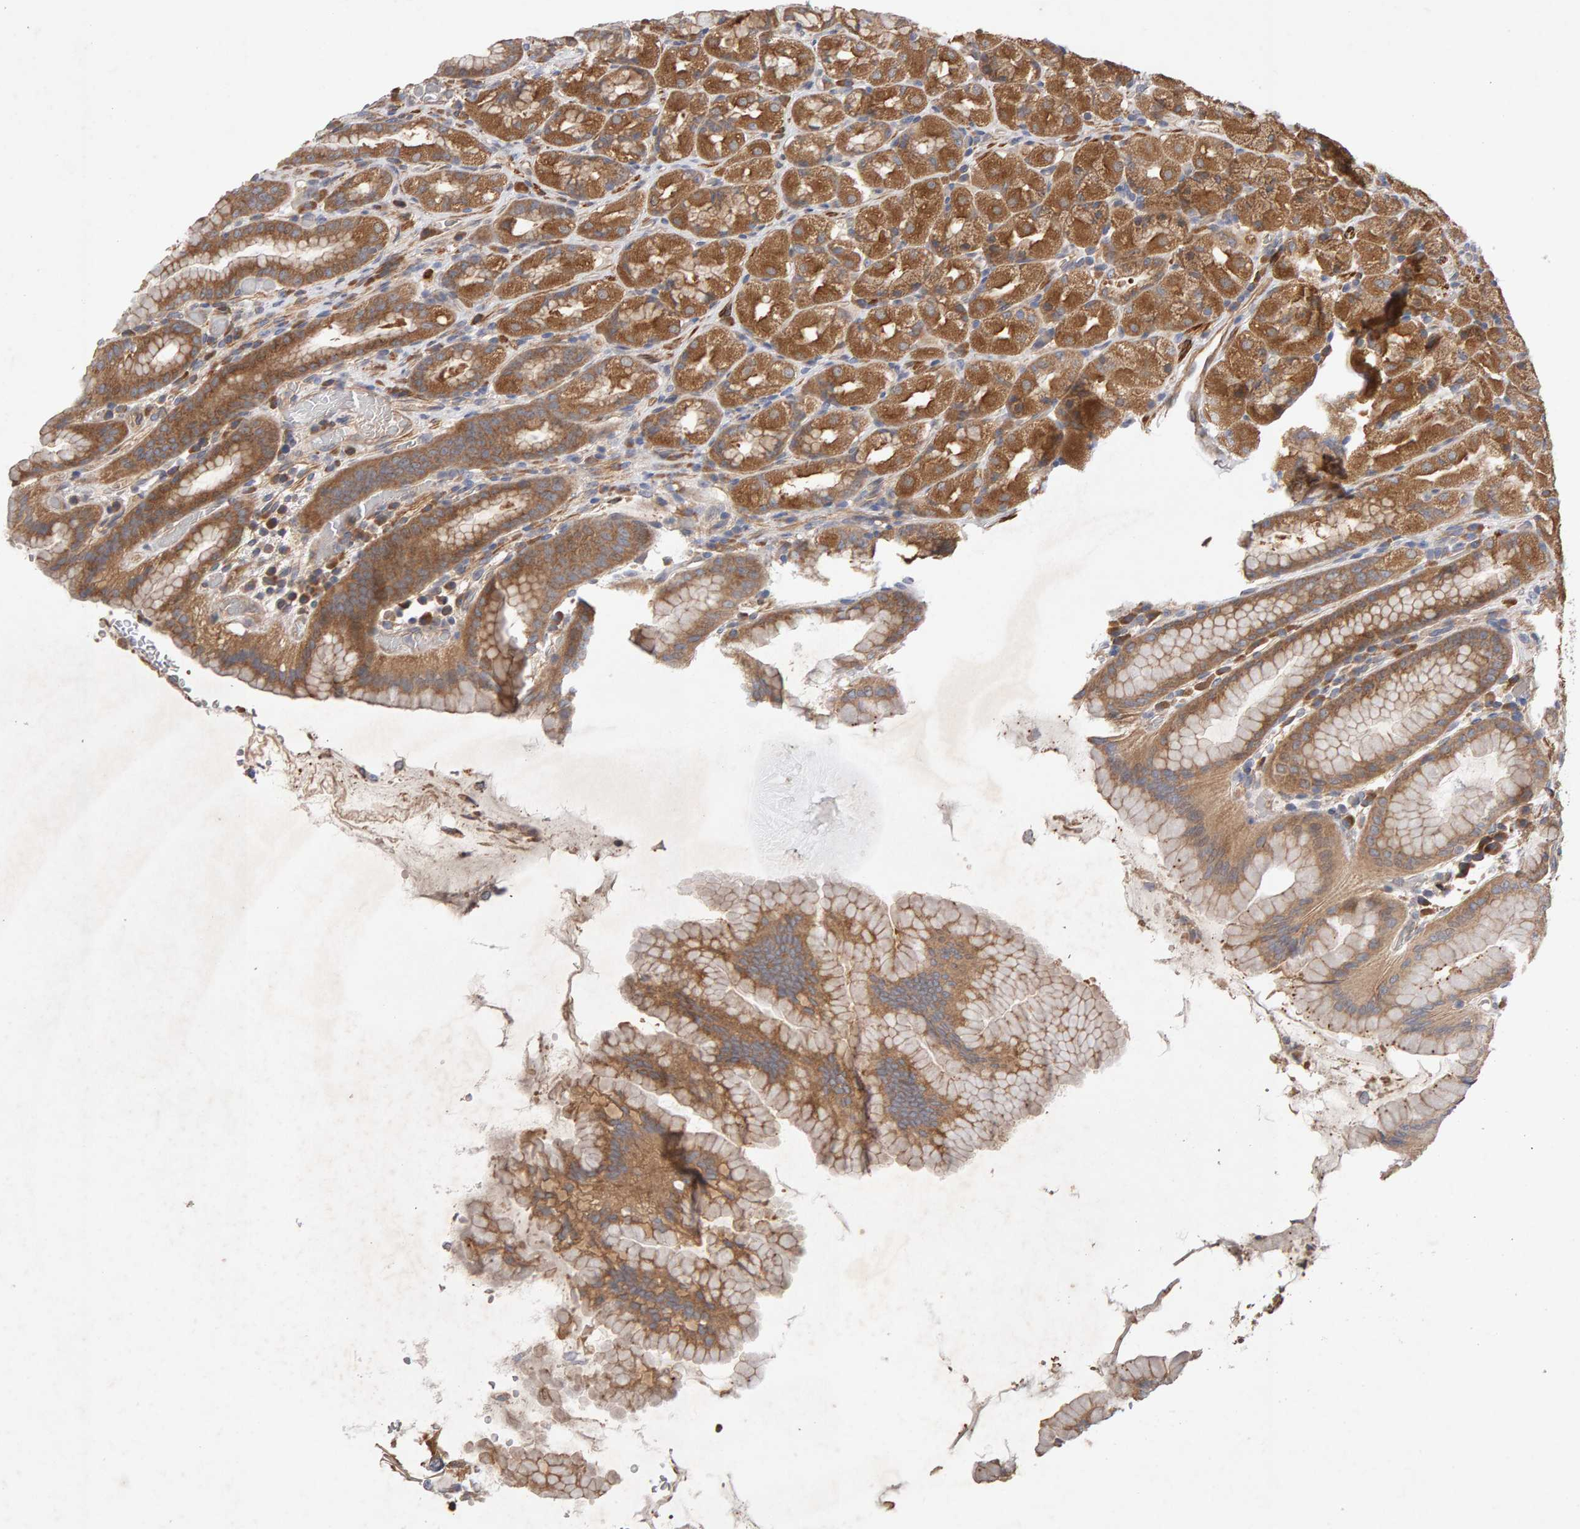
{"staining": {"intensity": "moderate", "quantity": ">75%", "location": "cytoplasmic/membranous"}, "tissue": "stomach", "cell_type": "Glandular cells", "image_type": "normal", "snomed": [{"axis": "morphology", "description": "Normal tissue, NOS"}, {"axis": "topography", "description": "Stomach, upper"}], "caption": "Protein staining of benign stomach displays moderate cytoplasmic/membranous positivity in about >75% of glandular cells.", "gene": "RNF19A", "patient": {"sex": "male", "age": 68}}